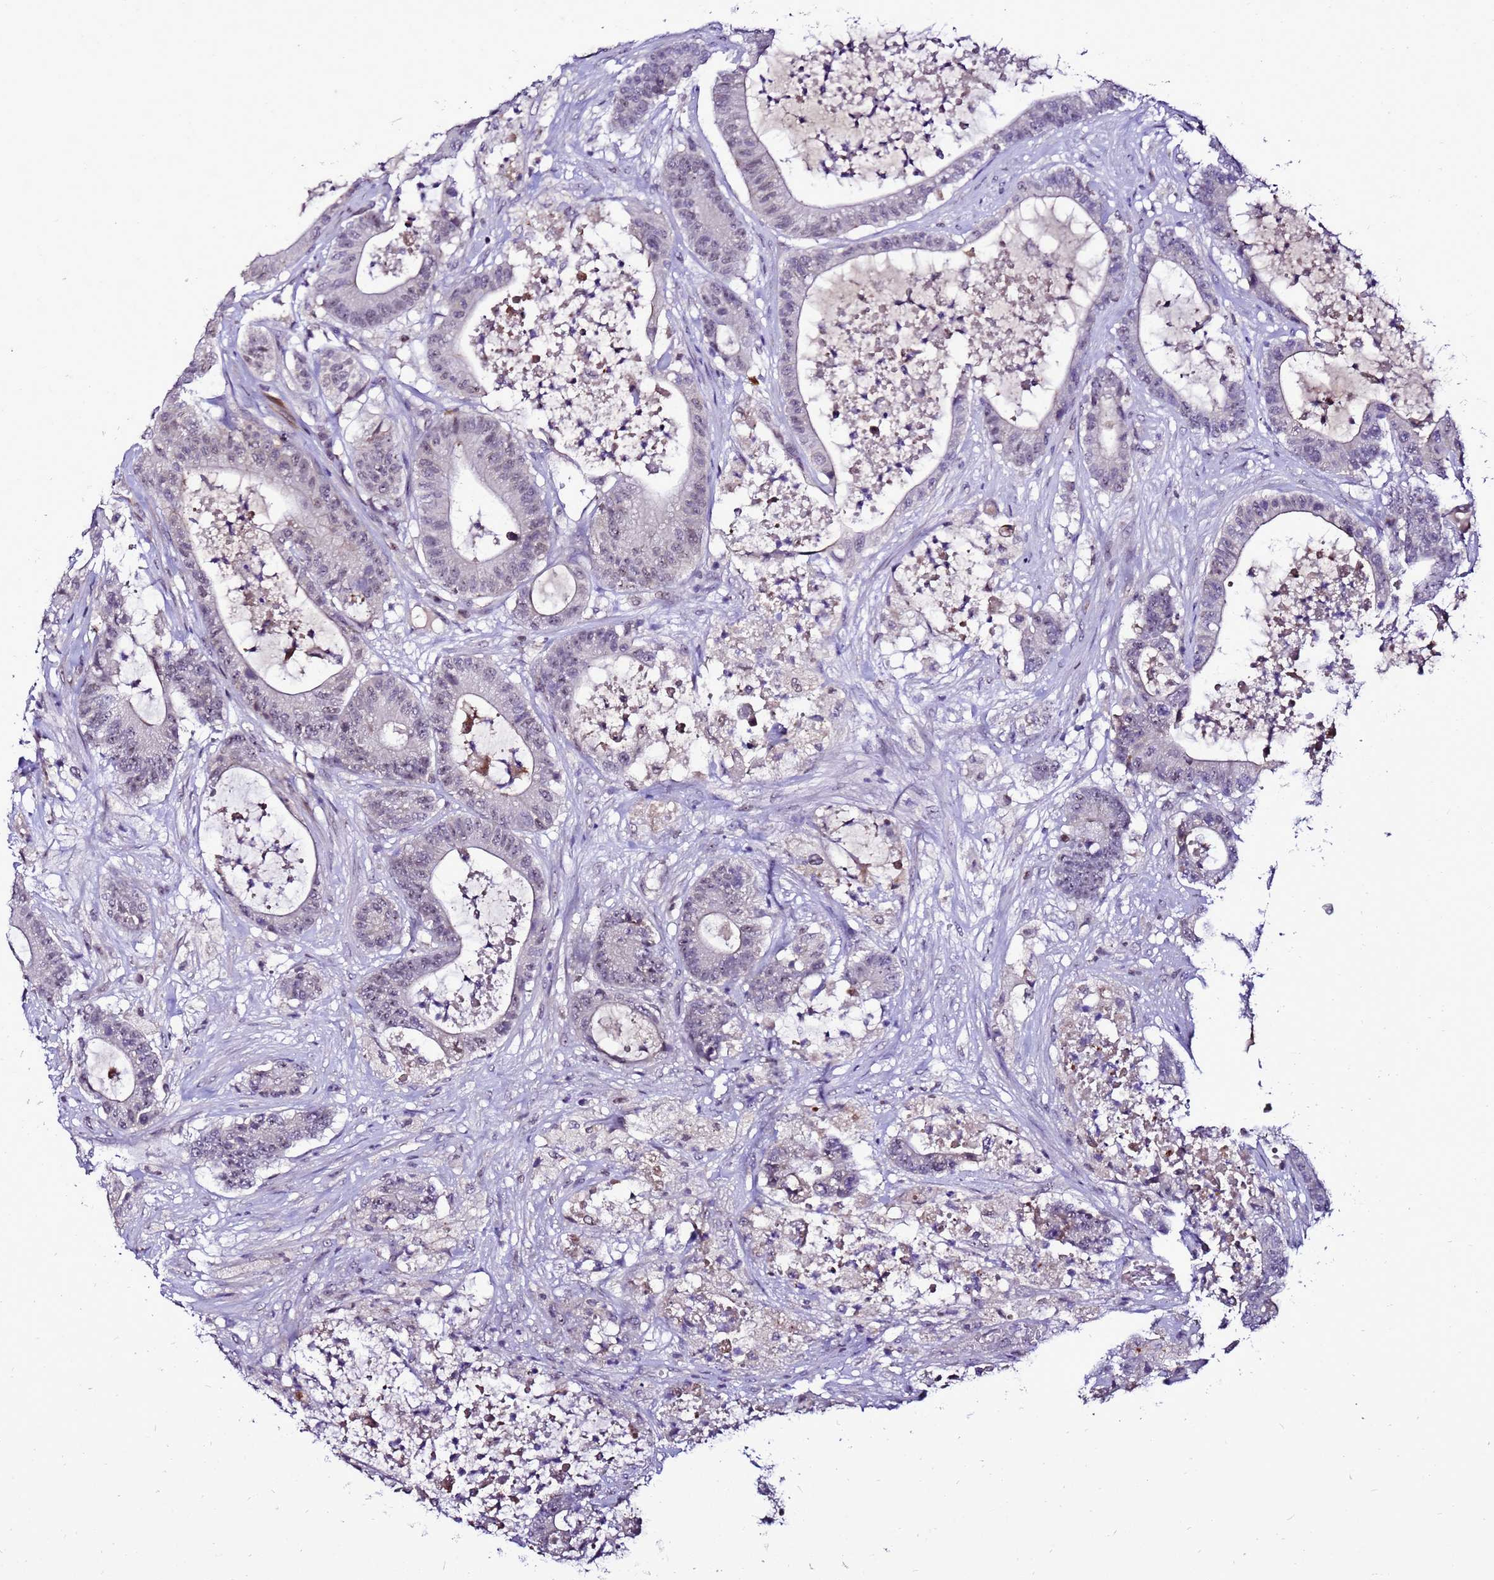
{"staining": {"intensity": "negative", "quantity": "none", "location": "none"}, "tissue": "colorectal cancer", "cell_type": "Tumor cells", "image_type": "cancer", "snomed": [{"axis": "morphology", "description": "Adenocarcinoma, NOS"}, {"axis": "topography", "description": "Colon"}], "caption": "An IHC image of colorectal adenocarcinoma is shown. There is no staining in tumor cells of colorectal adenocarcinoma.", "gene": "C19orf47", "patient": {"sex": "female", "age": 84}}